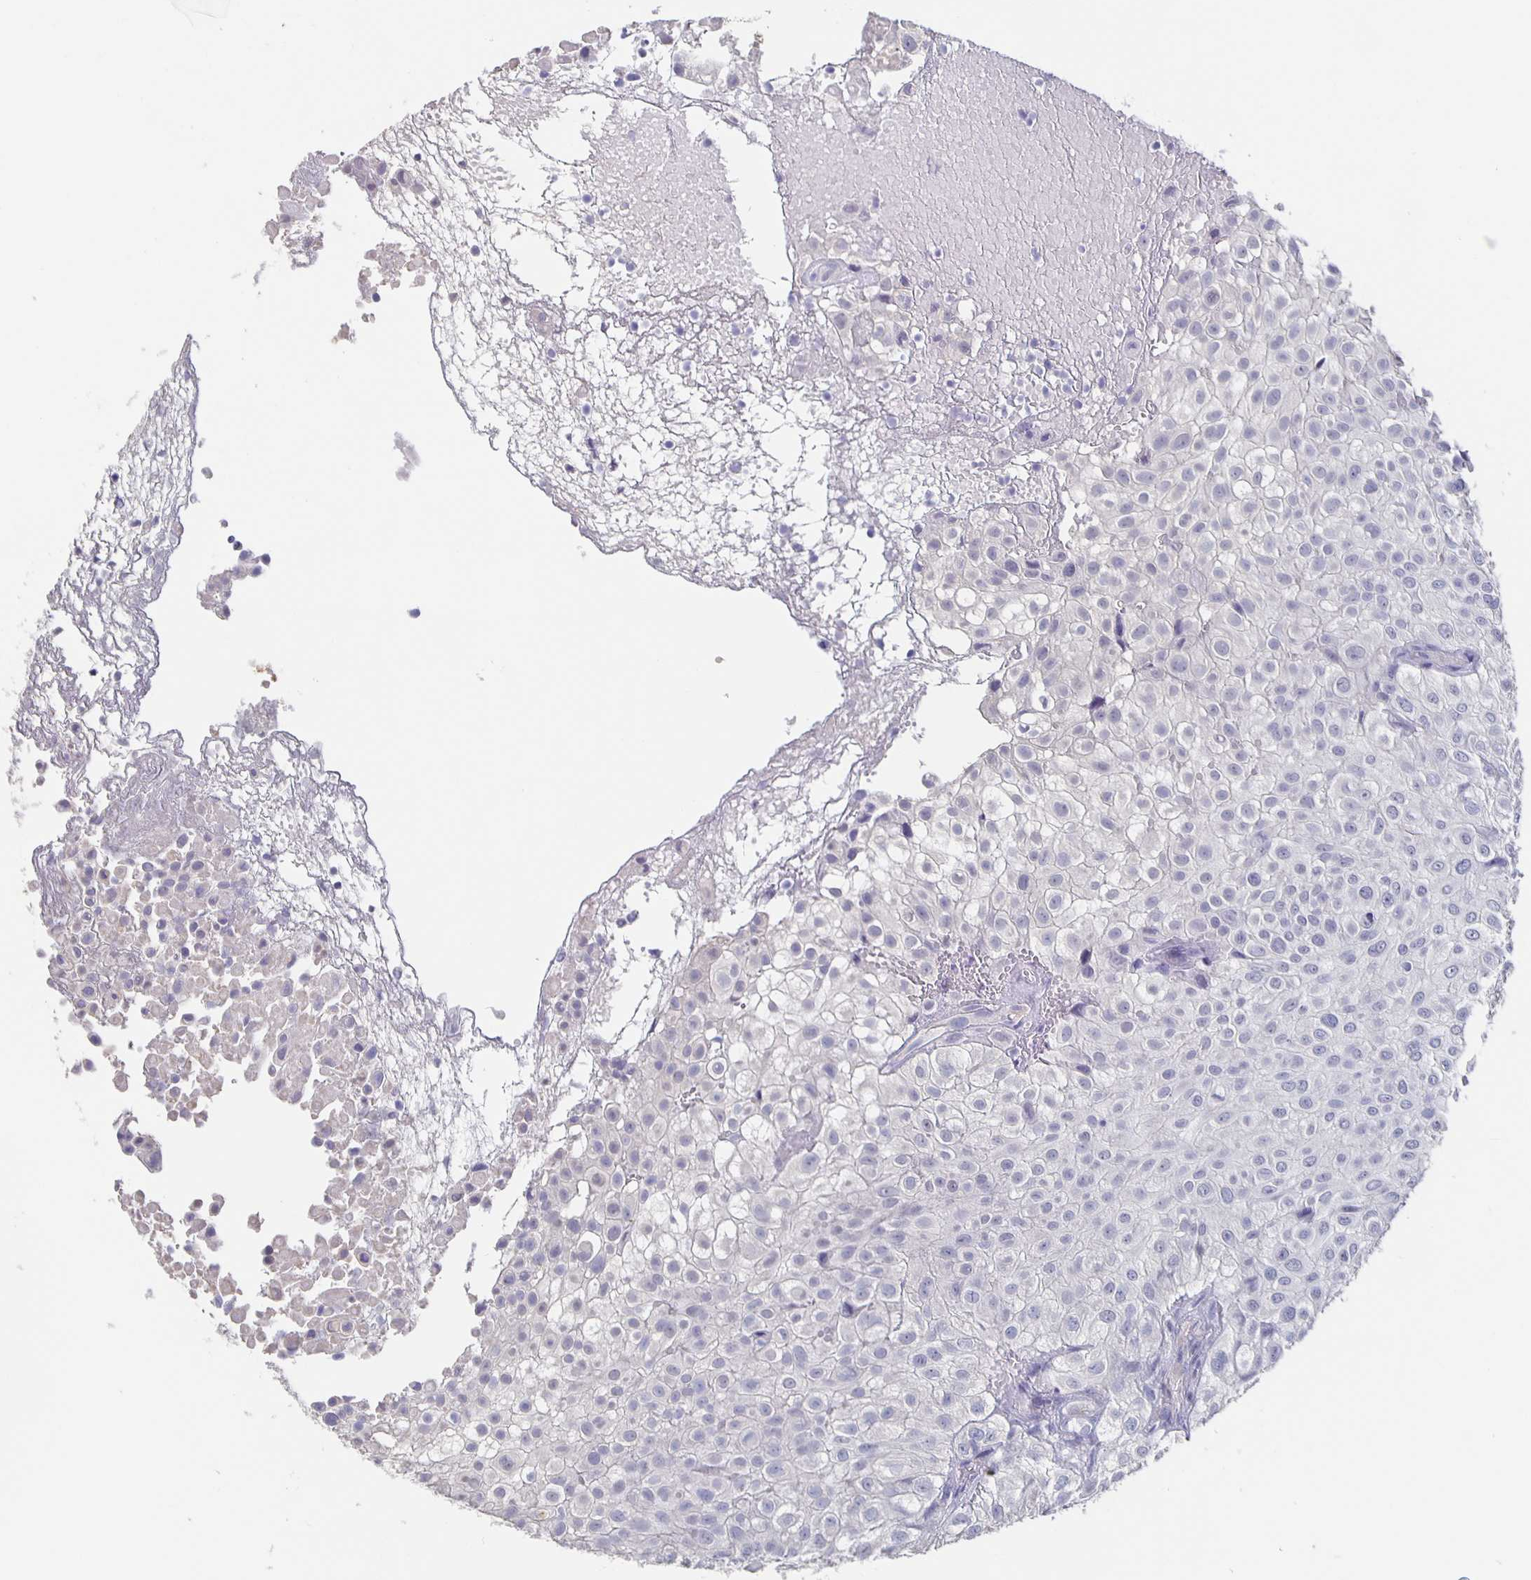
{"staining": {"intensity": "negative", "quantity": "none", "location": "none"}, "tissue": "urothelial cancer", "cell_type": "Tumor cells", "image_type": "cancer", "snomed": [{"axis": "morphology", "description": "Urothelial carcinoma, High grade"}, {"axis": "topography", "description": "Urinary bladder"}], "caption": "This is an immunohistochemistry (IHC) micrograph of urothelial carcinoma (high-grade). There is no staining in tumor cells.", "gene": "CACNA2D2", "patient": {"sex": "male", "age": 56}}